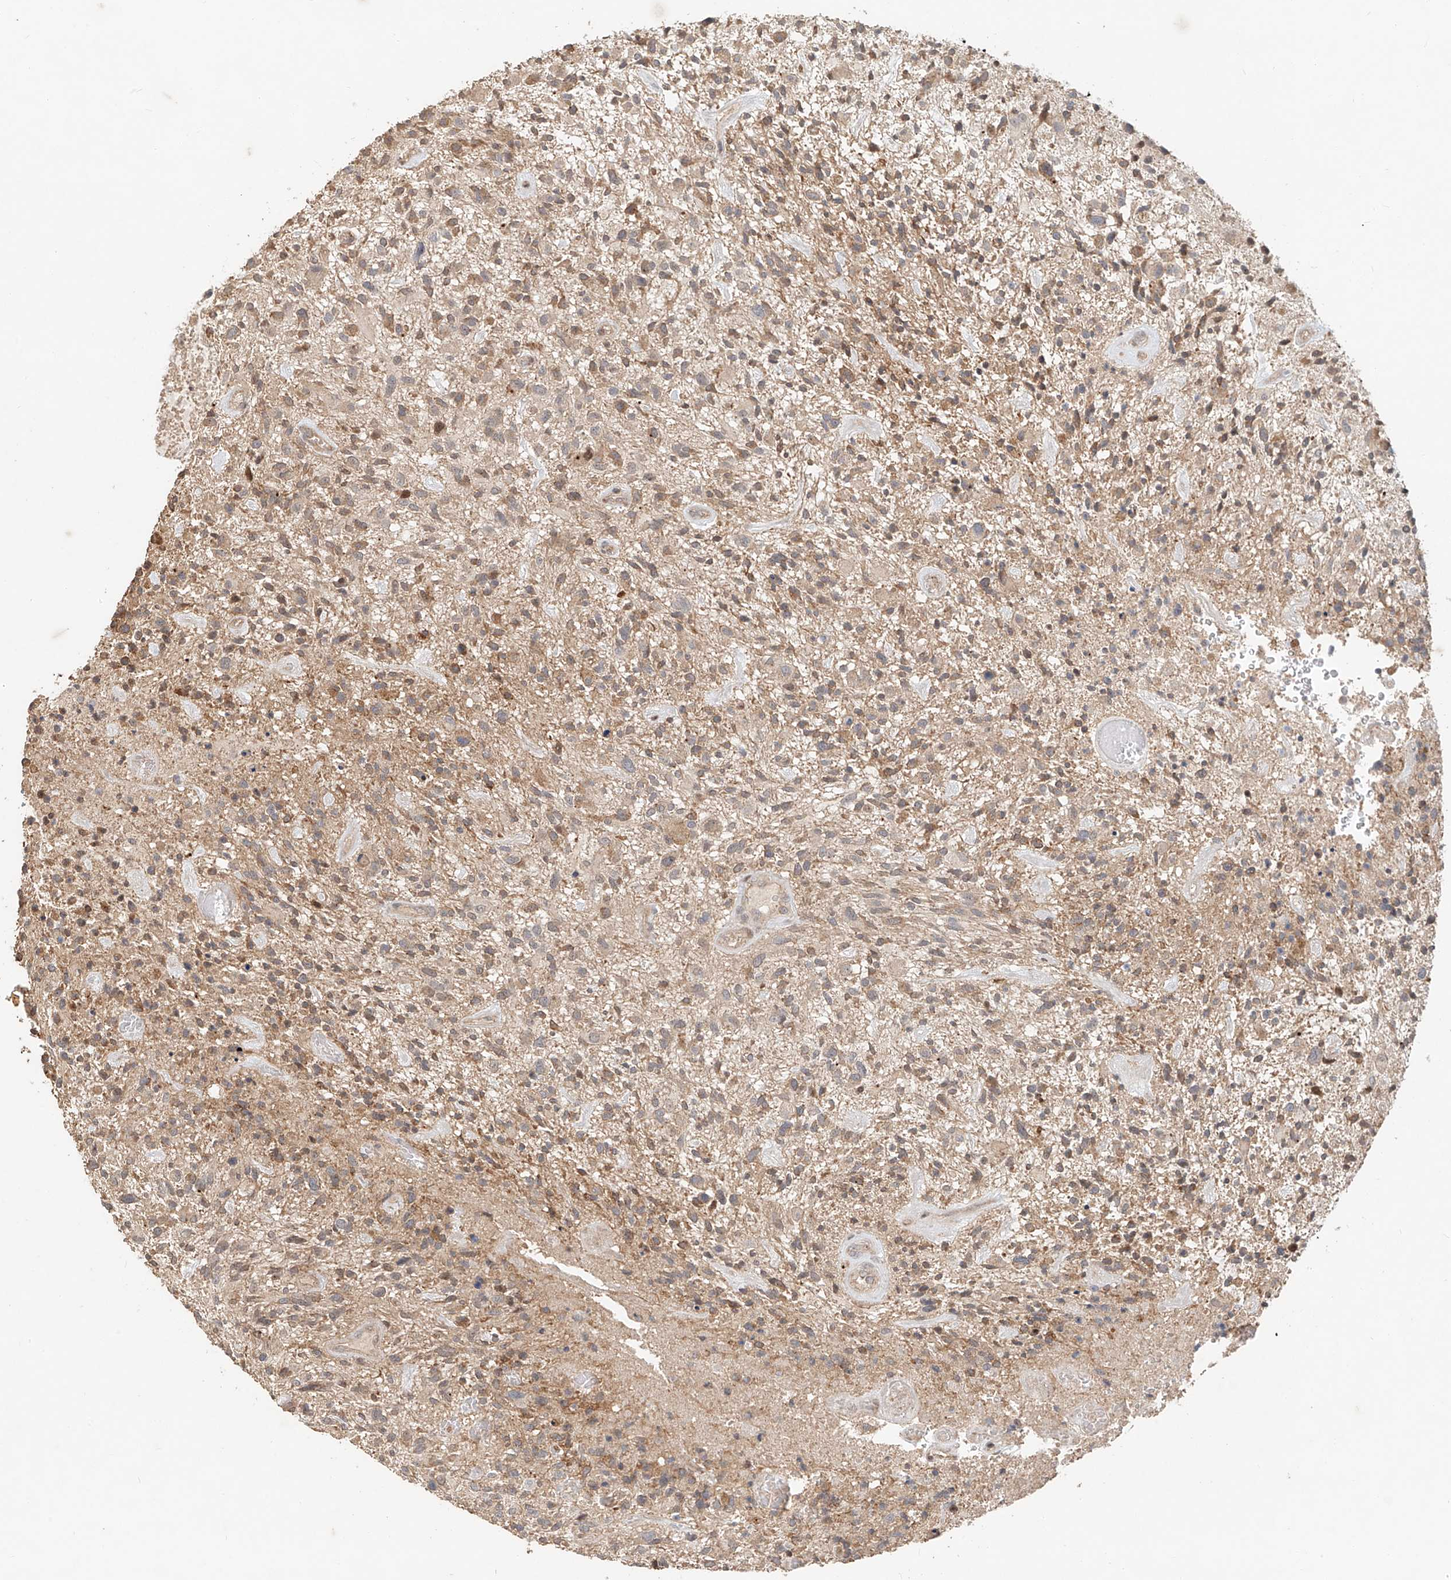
{"staining": {"intensity": "weak", "quantity": "25%-75%", "location": "cytoplasmic/membranous"}, "tissue": "glioma", "cell_type": "Tumor cells", "image_type": "cancer", "snomed": [{"axis": "morphology", "description": "Glioma, malignant, High grade"}, {"axis": "topography", "description": "Brain"}], "caption": "Immunohistochemical staining of glioma demonstrates weak cytoplasmic/membranous protein expression in about 25%-75% of tumor cells.", "gene": "TMEM61", "patient": {"sex": "male", "age": 47}}